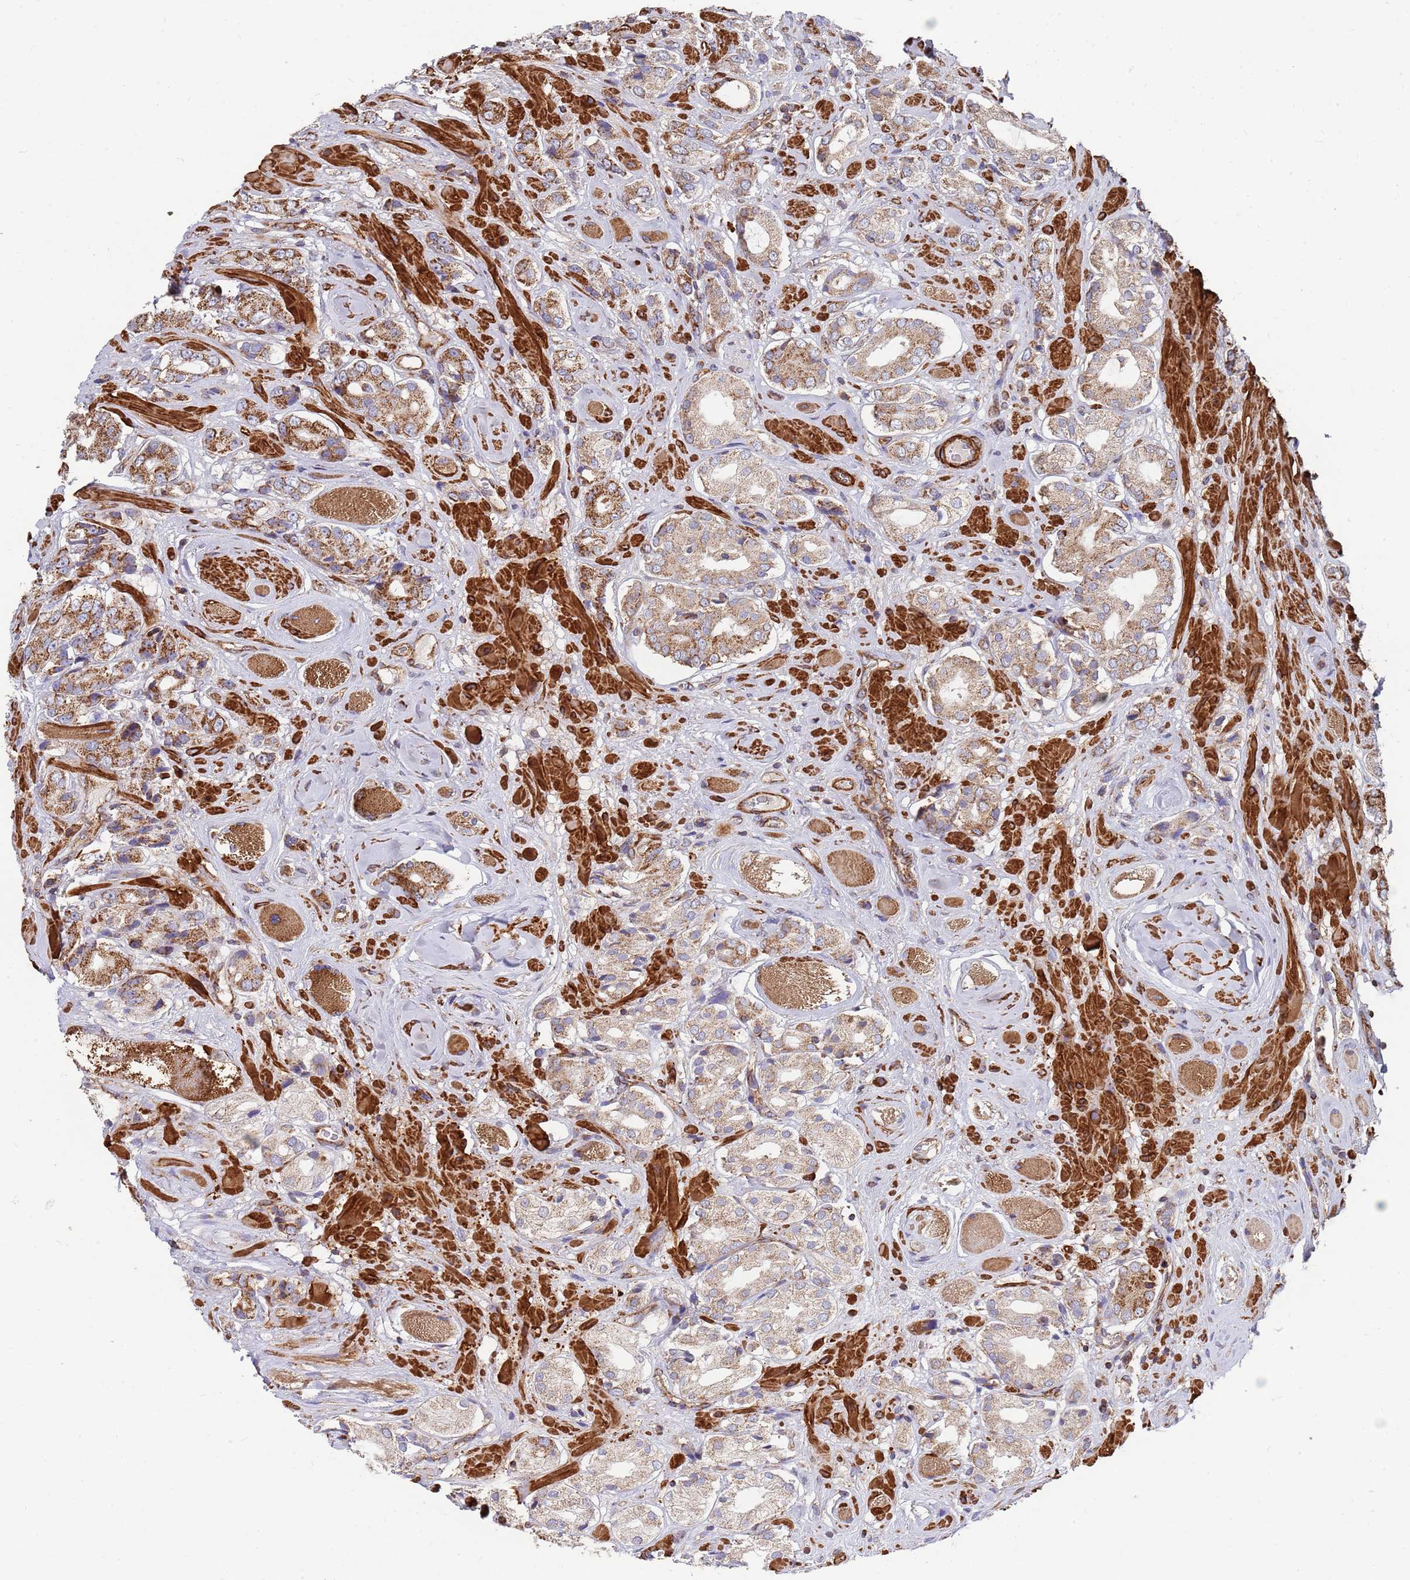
{"staining": {"intensity": "weak", "quantity": ">75%", "location": "cytoplasmic/membranous"}, "tissue": "prostate cancer", "cell_type": "Tumor cells", "image_type": "cancer", "snomed": [{"axis": "morphology", "description": "Adenocarcinoma, High grade"}, {"axis": "topography", "description": "Prostate and seminal vesicle, NOS"}], "caption": "Immunohistochemical staining of human prostate cancer (high-grade adenocarcinoma) exhibits weak cytoplasmic/membranous protein expression in about >75% of tumor cells. Immunohistochemistry stains the protein of interest in brown and the nuclei are stained blue.", "gene": "WDFY3", "patient": {"sex": "male", "age": 64}}